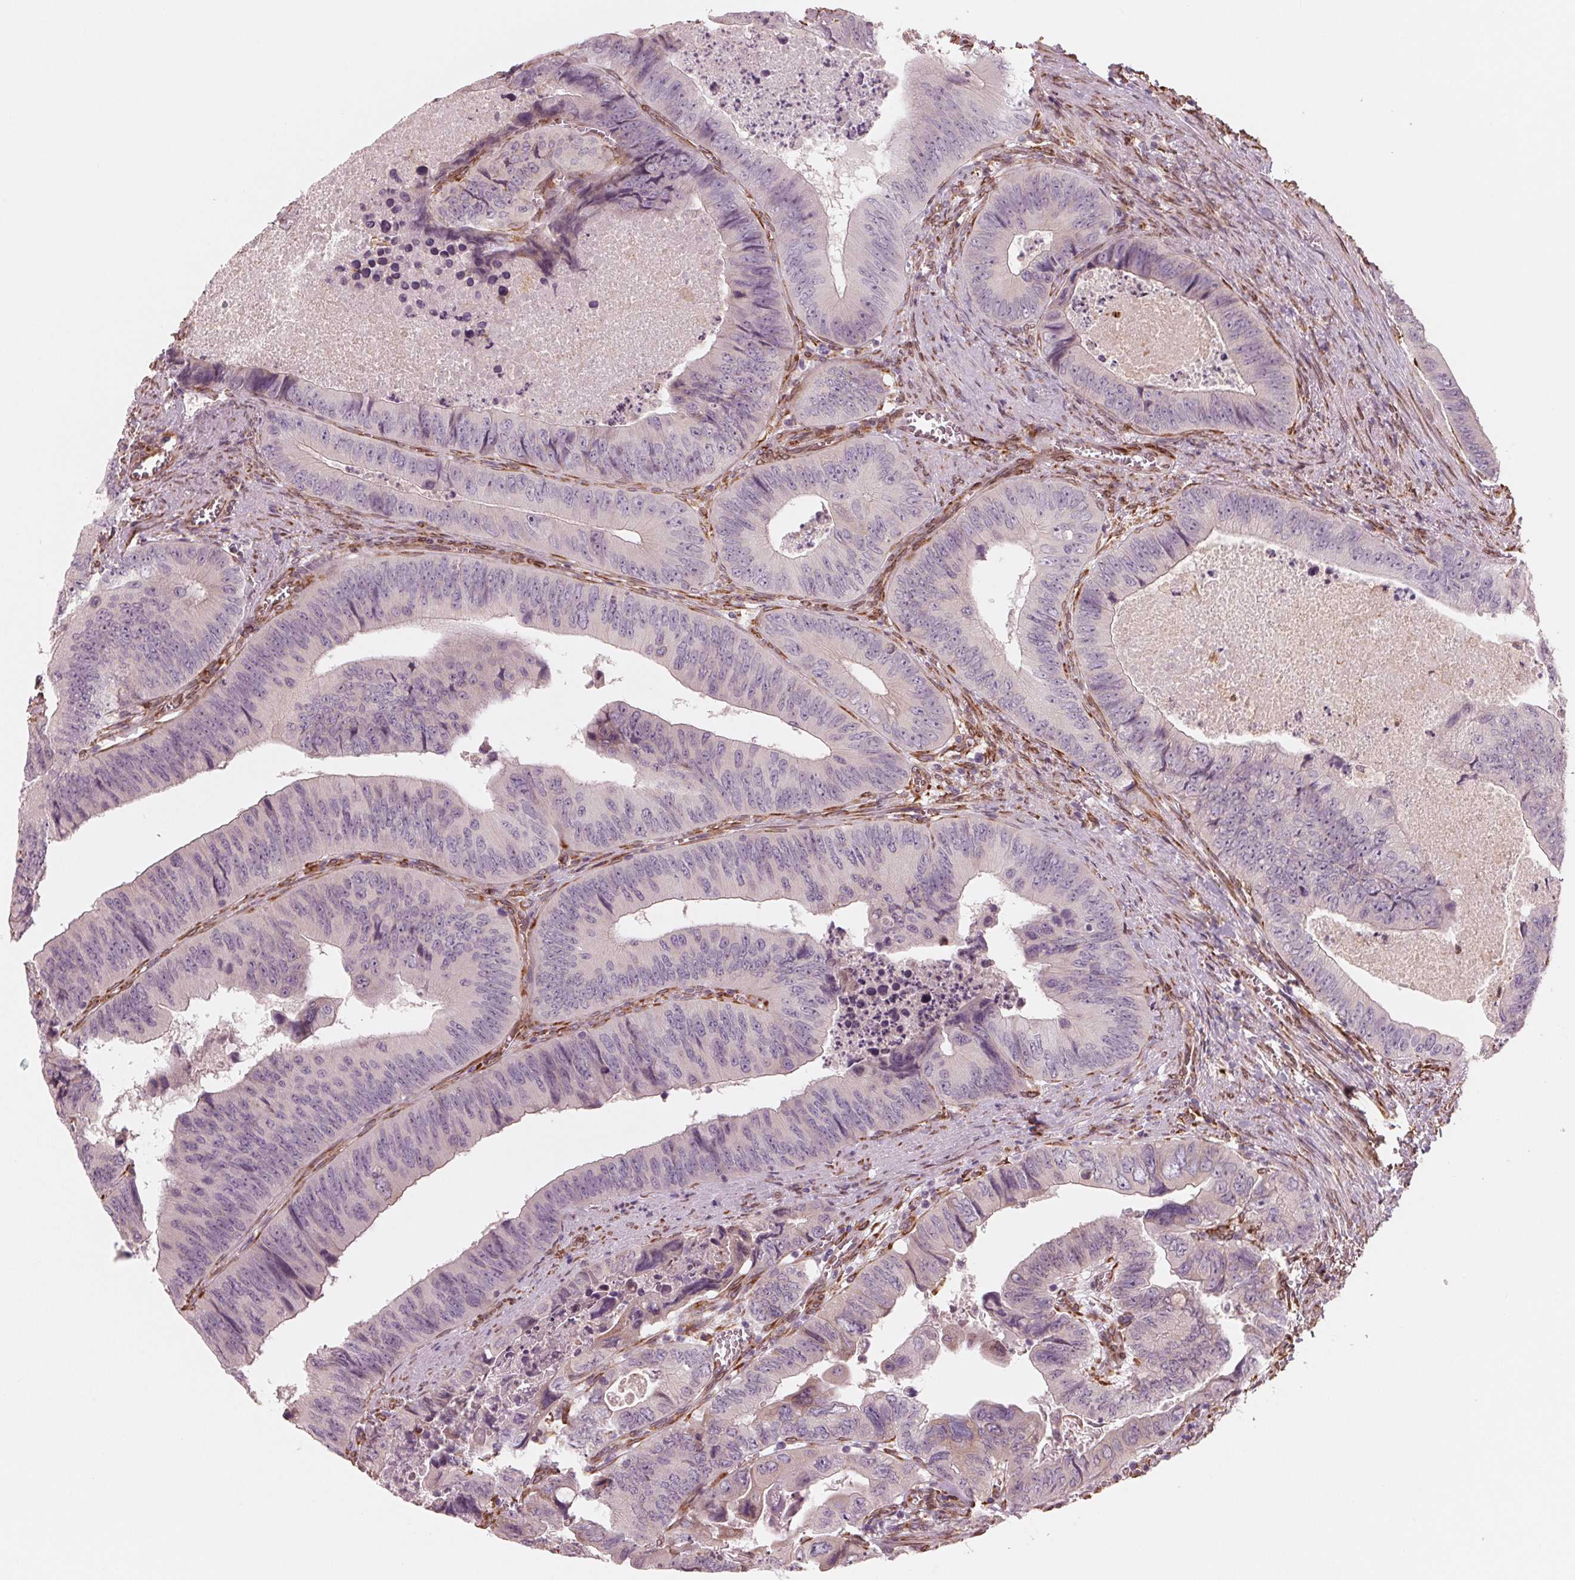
{"staining": {"intensity": "negative", "quantity": "none", "location": "none"}, "tissue": "colorectal cancer", "cell_type": "Tumor cells", "image_type": "cancer", "snomed": [{"axis": "morphology", "description": "Adenocarcinoma, NOS"}, {"axis": "topography", "description": "Colon"}], "caption": "Protein analysis of colorectal cancer (adenocarcinoma) exhibits no significant positivity in tumor cells.", "gene": "IKBIP", "patient": {"sex": "female", "age": 84}}